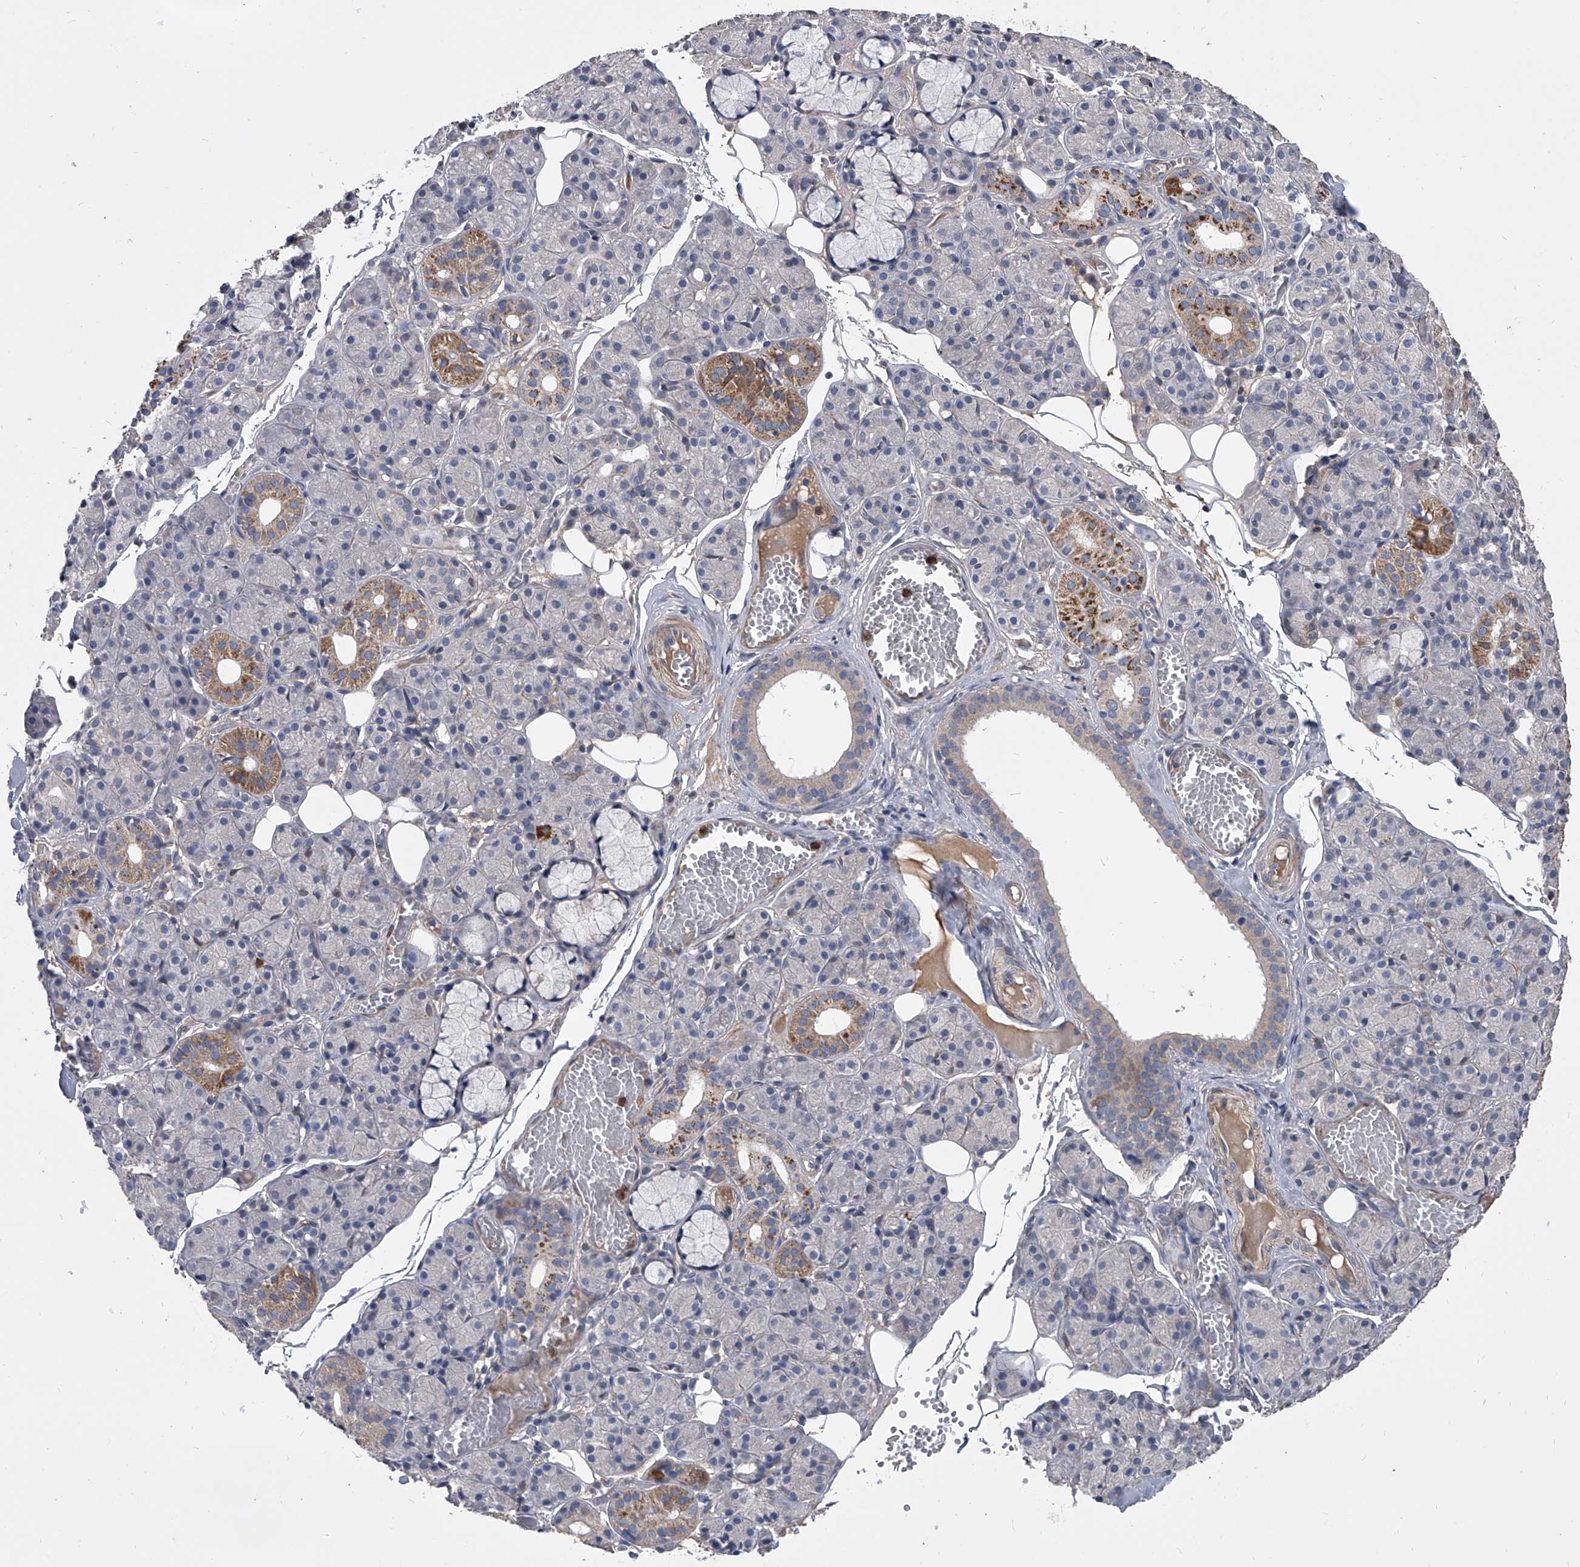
{"staining": {"intensity": "moderate", "quantity": "<25%", "location": "cytoplasmic/membranous"}, "tissue": "salivary gland", "cell_type": "Glandular cells", "image_type": "normal", "snomed": [{"axis": "morphology", "description": "Normal tissue, NOS"}, {"axis": "topography", "description": "Salivary gland"}], "caption": "The immunohistochemical stain highlights moderate cytoplasmic/membranous positivity in glandular cells of normal salivary gland.", "gene": "NRP1", "patient": {"sex": "male", "age": 63}}